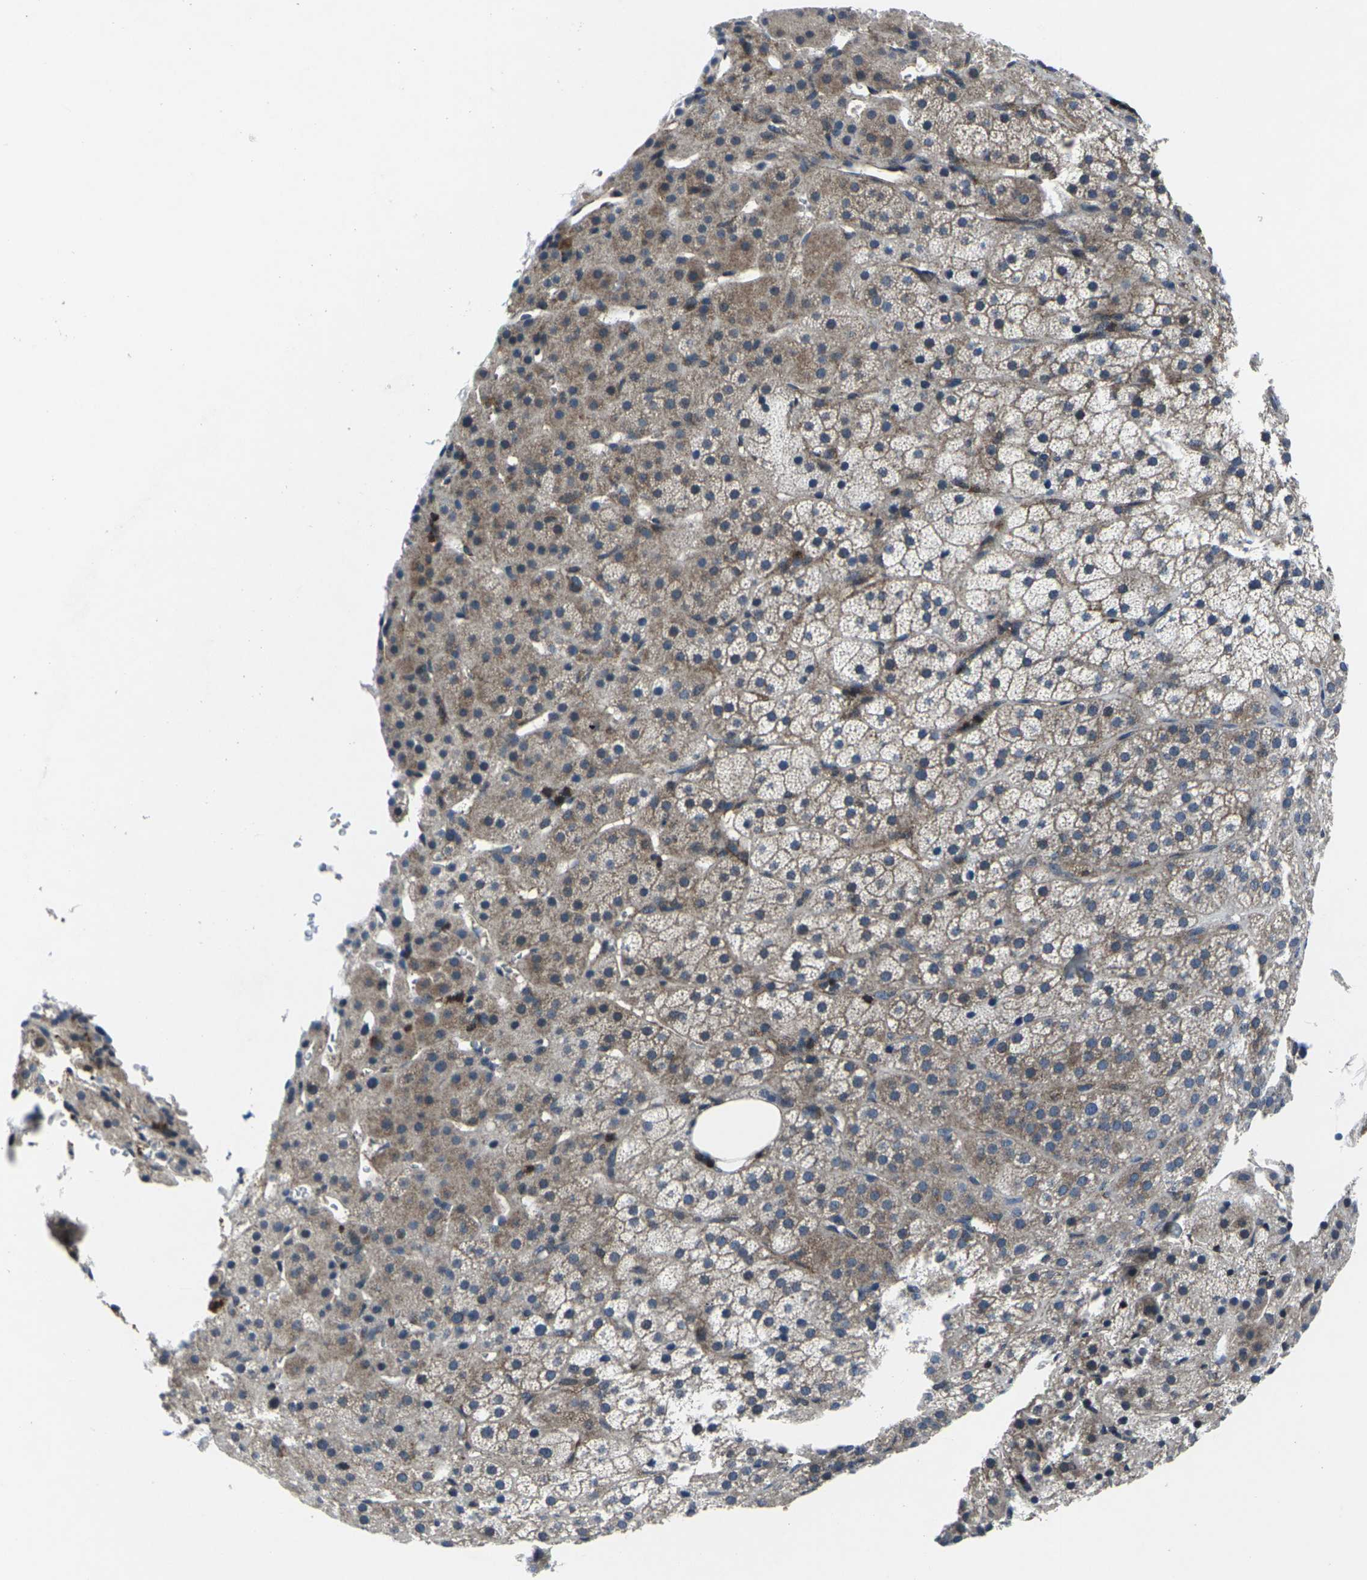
{"staining": {"intensity": "moderate", "quantity": "25%-75%", "location": "cytoplasmic/membranous"}, "tissue": "adrenal gland", "cell_type": "Glandular cells", "image_type": "normal", "snomed": [{"axis": "morphology", "description": "Normal tissue, NOS"}, {"axis": "topography", "description": "Adrenal gland"}], "caption": "This image reveals unremarkable adrenal gland stained with immunohistochemistry (IHC) to label a protein in brown. The cytoplasmic/membranous of glandular cells show moderate positivity for the protein. Nuclei are counter-stained blue.", "gene": "STAT4", "patient": {"sex": "female", "age": 57}}